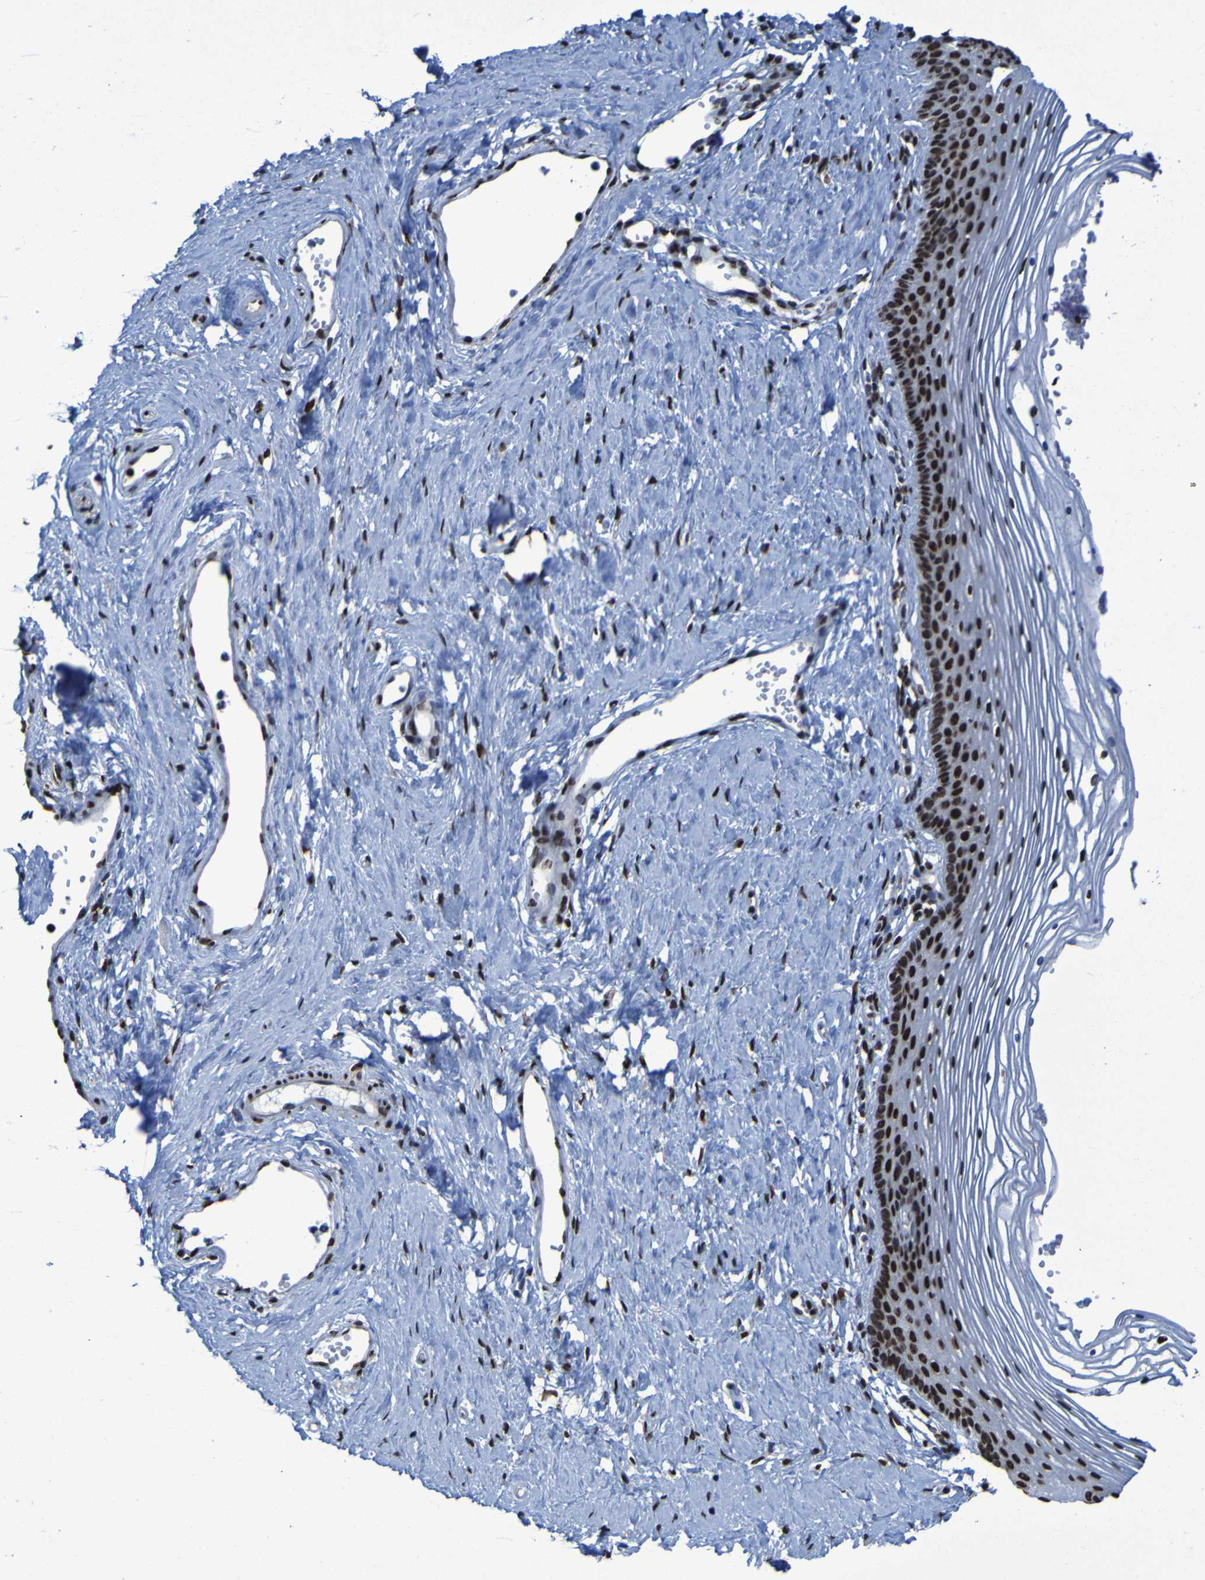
{"staining": {"intensity": "strong", "quantity": ">75%", "location": "nuclear"}, "tissue": "vagina", "cell_type": "Squamous epithelial cells", "image_type": "normal", "snomed": [{"axis": "morphology", "description": "Normal tissue, NOS"}, {"axis": "topography", "description": "Vagina"}], "caption": "Immunohistochemical staining of benign human vagina exhibits high levels of strong nuclear expression in approximately >75% of squamous epithelial cells.", "gene": "HNRNPR", "patient": {"sex": "female", "age": 32}}